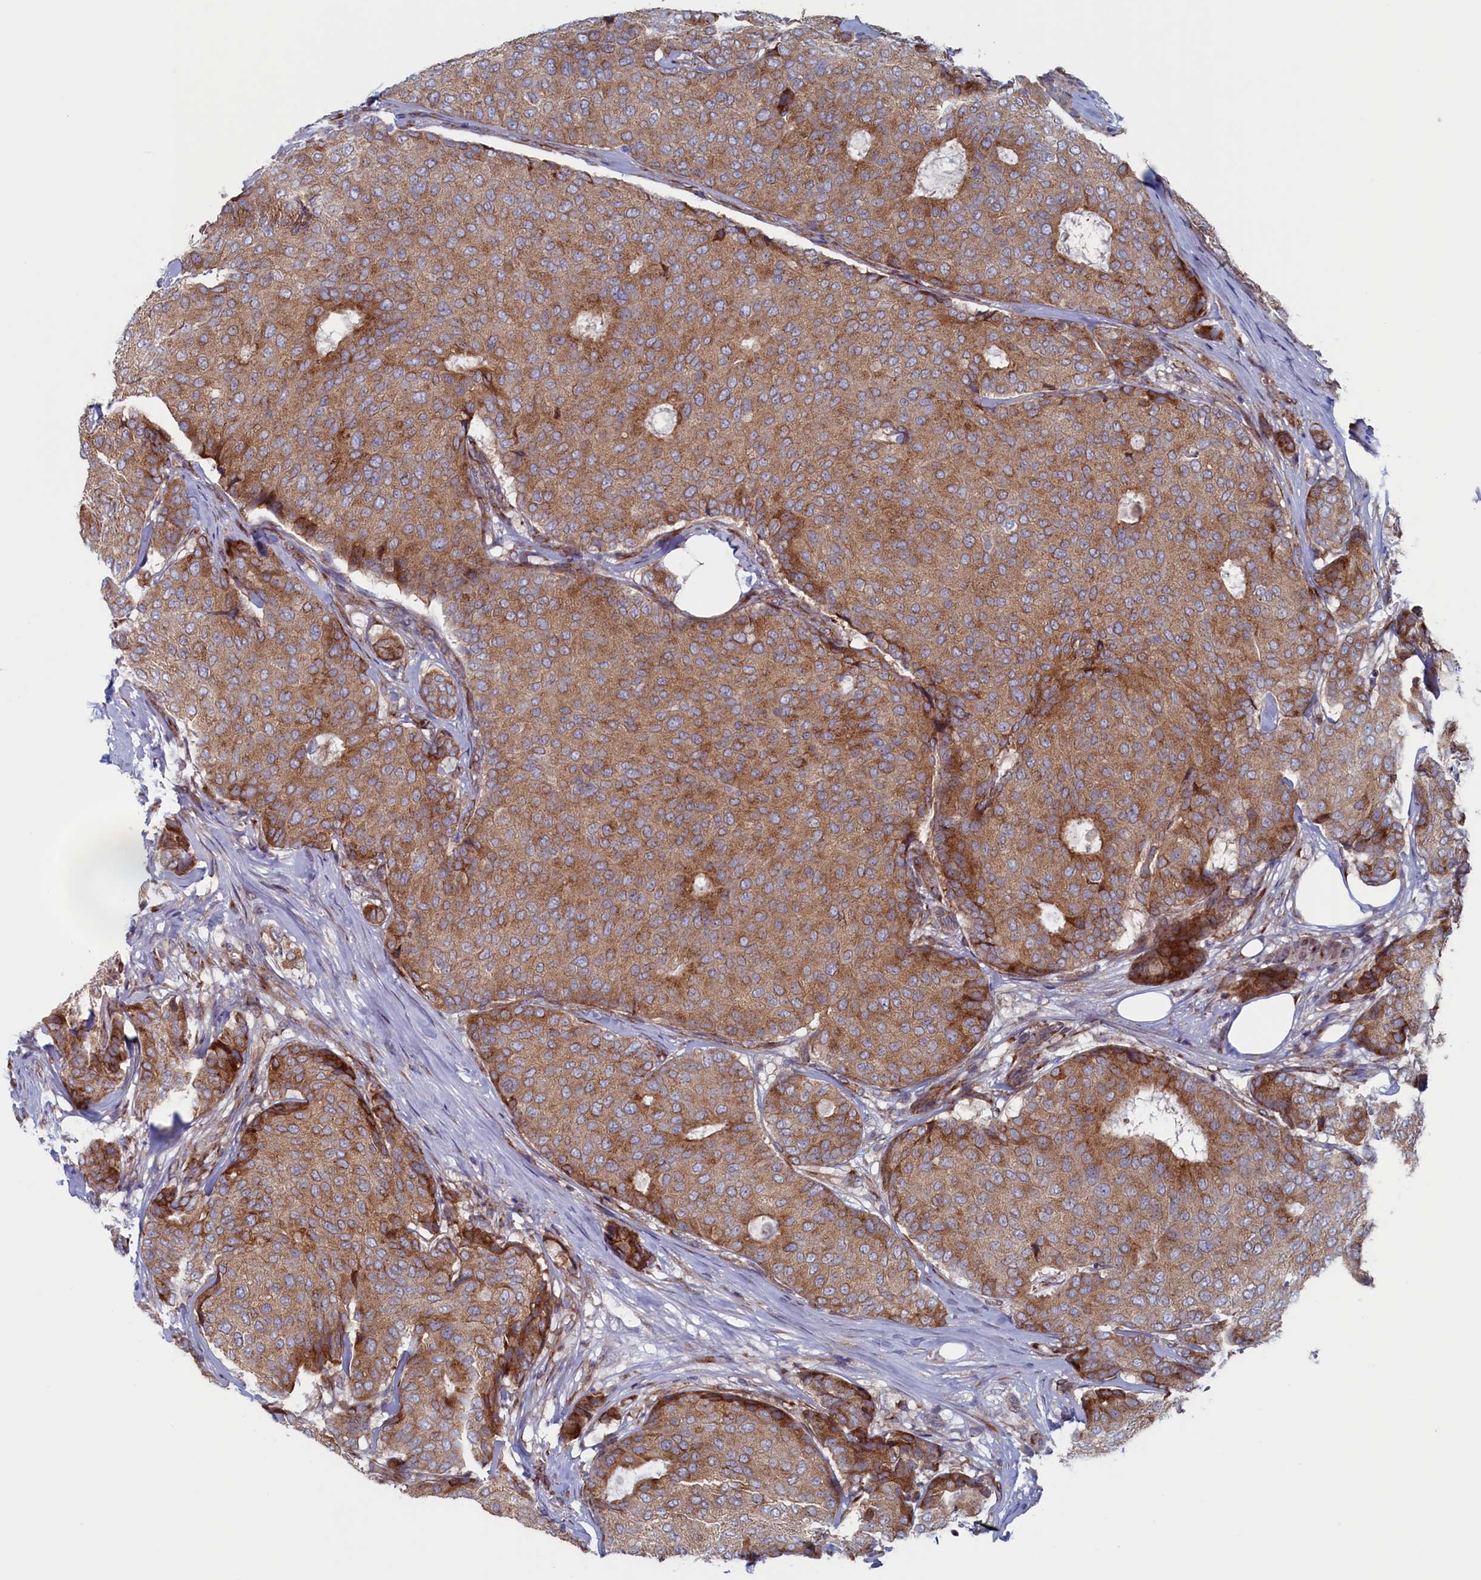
{"staining": {"intensity": "moderate", "quantity": ">75%", "location": "cytoplasmic/membranous"}, "tissue": "breast cancer", "cell_type": "Tumor cells", "image_type": "cancer", "snomed": [{"axis": "morphology", "description": "Duct carcinoma"}, {"axis": "topography", "description": "Breast"}], "caption": "Immunohistochemical staining of human invasive ductal carcinoma (breast) reveals moderate cytoplasmic/membranous protein positivity in about >75% of tumor cells.", "gene": "MTFMT", "patient": {"sex": "female", "age": 75}}